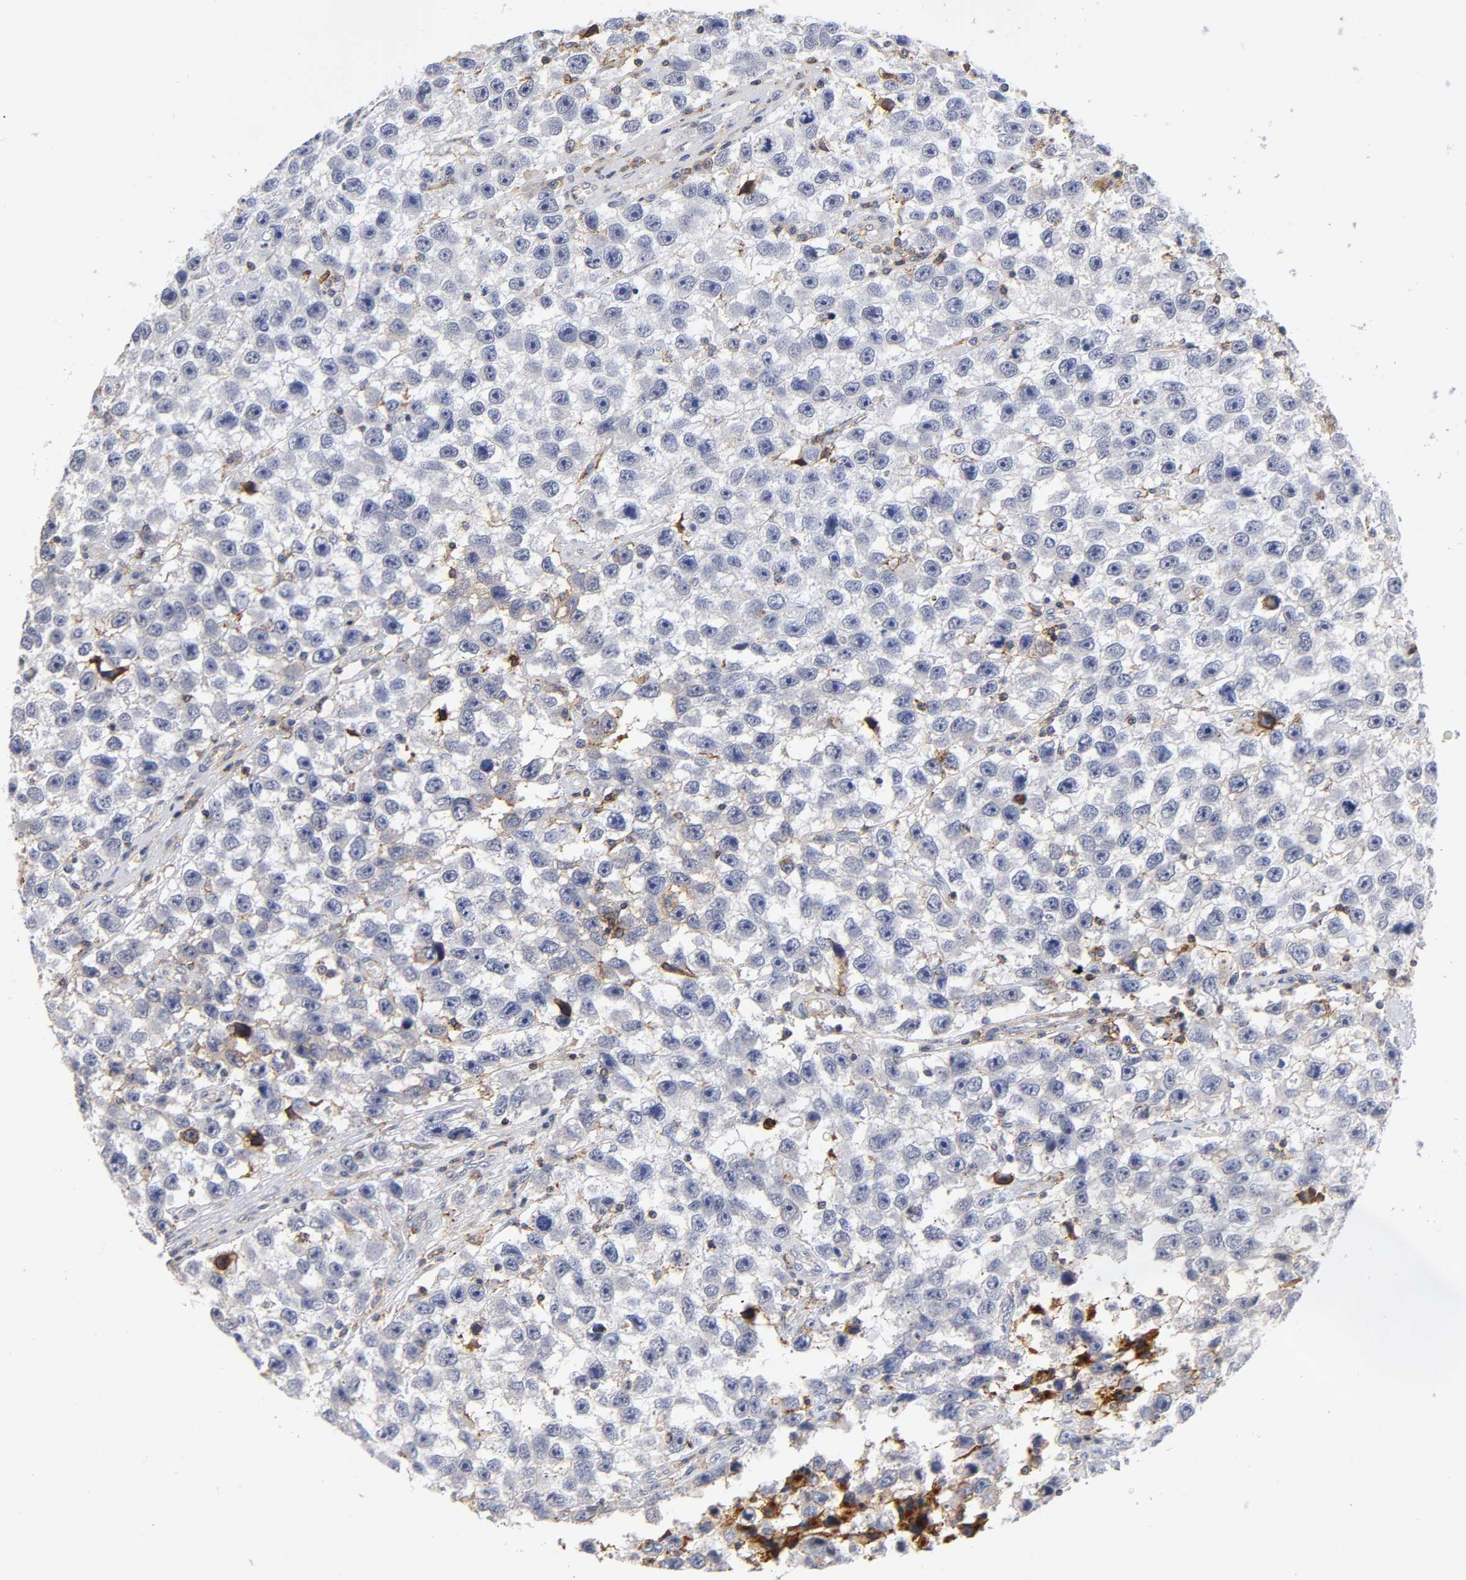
{"staining": {"intensity": "moderate", "quantity": "<25%", "location": "cytoplasmic/membranous"}, "tissue": "testis cancer", "cell_type": "Tumor cells", "image_type": "cancer", "snomed": [{"axis": "morphology", "description": "Seminoma, NOS"}, {"axis": "topography", "description": "Testis"}], "caption": "High-magnification brightfield microscopy of testis cancer stained with DAB (brown) and counterstained with hematoxylin (blue). tumor cells exhibit moderate cytoplasmic/membranous staining is identified in about<25% of cells.", "gene": "ANXA7", "patient": {"sex": "male", "age": 33}}